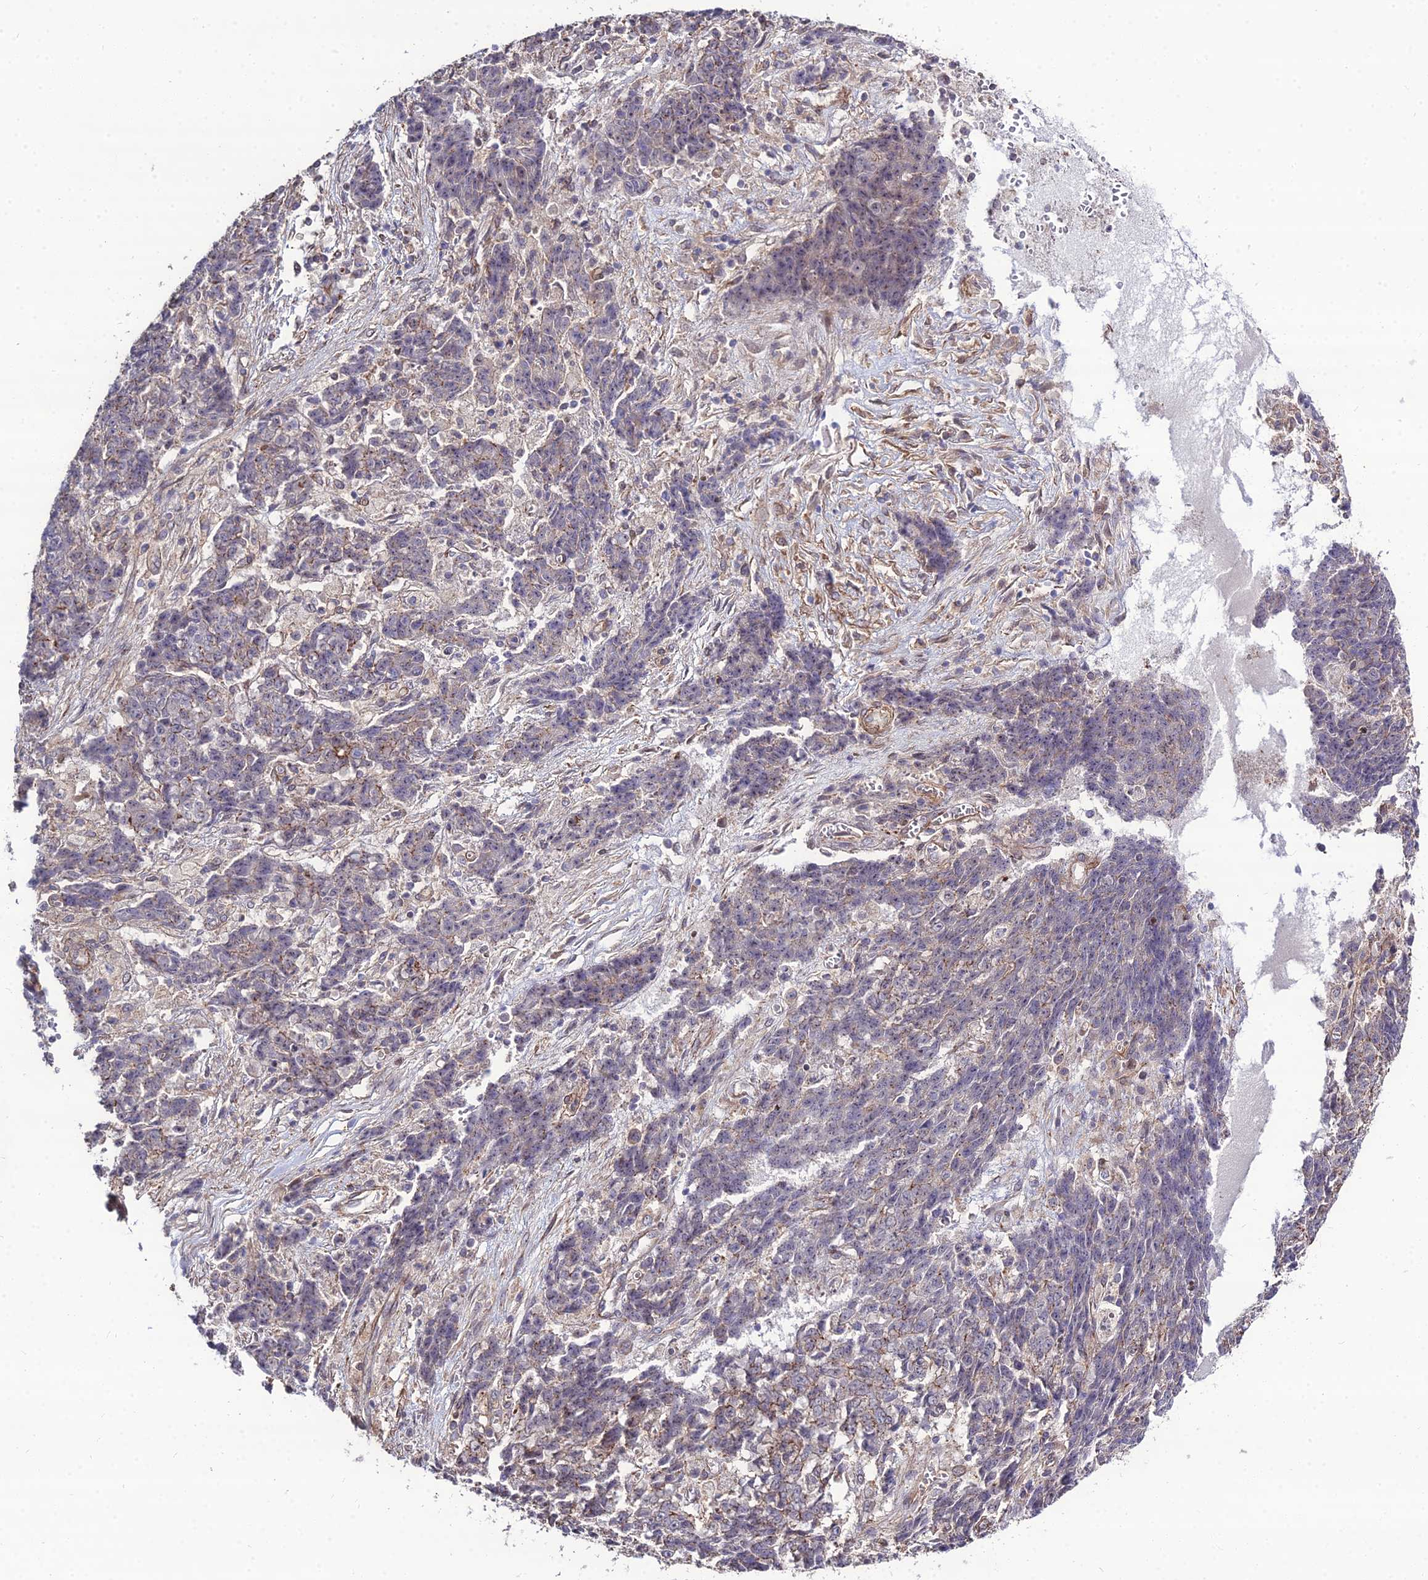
{"staining": {"intensity": "moderate", "quantity": "<25%", "location": "cytoplasmic/membranous"}, "tissue": "ovarian cancer", "cell_type": "Tumor cells", "image_type": "cancer", "snomed": [{"axis": "morphology", "description": "Carcinoma, endometroid"}, {"axis": "topography", "description": "Ovary"}], "caption": "Protein staining of ovarian endometroid carcinoma tissue reveals moderate cytoplasmic/membranous expression in approximately <25% of tumor cells.", "gene": "TSPYL2", "patient": {"sex": "female", "age": 42}}